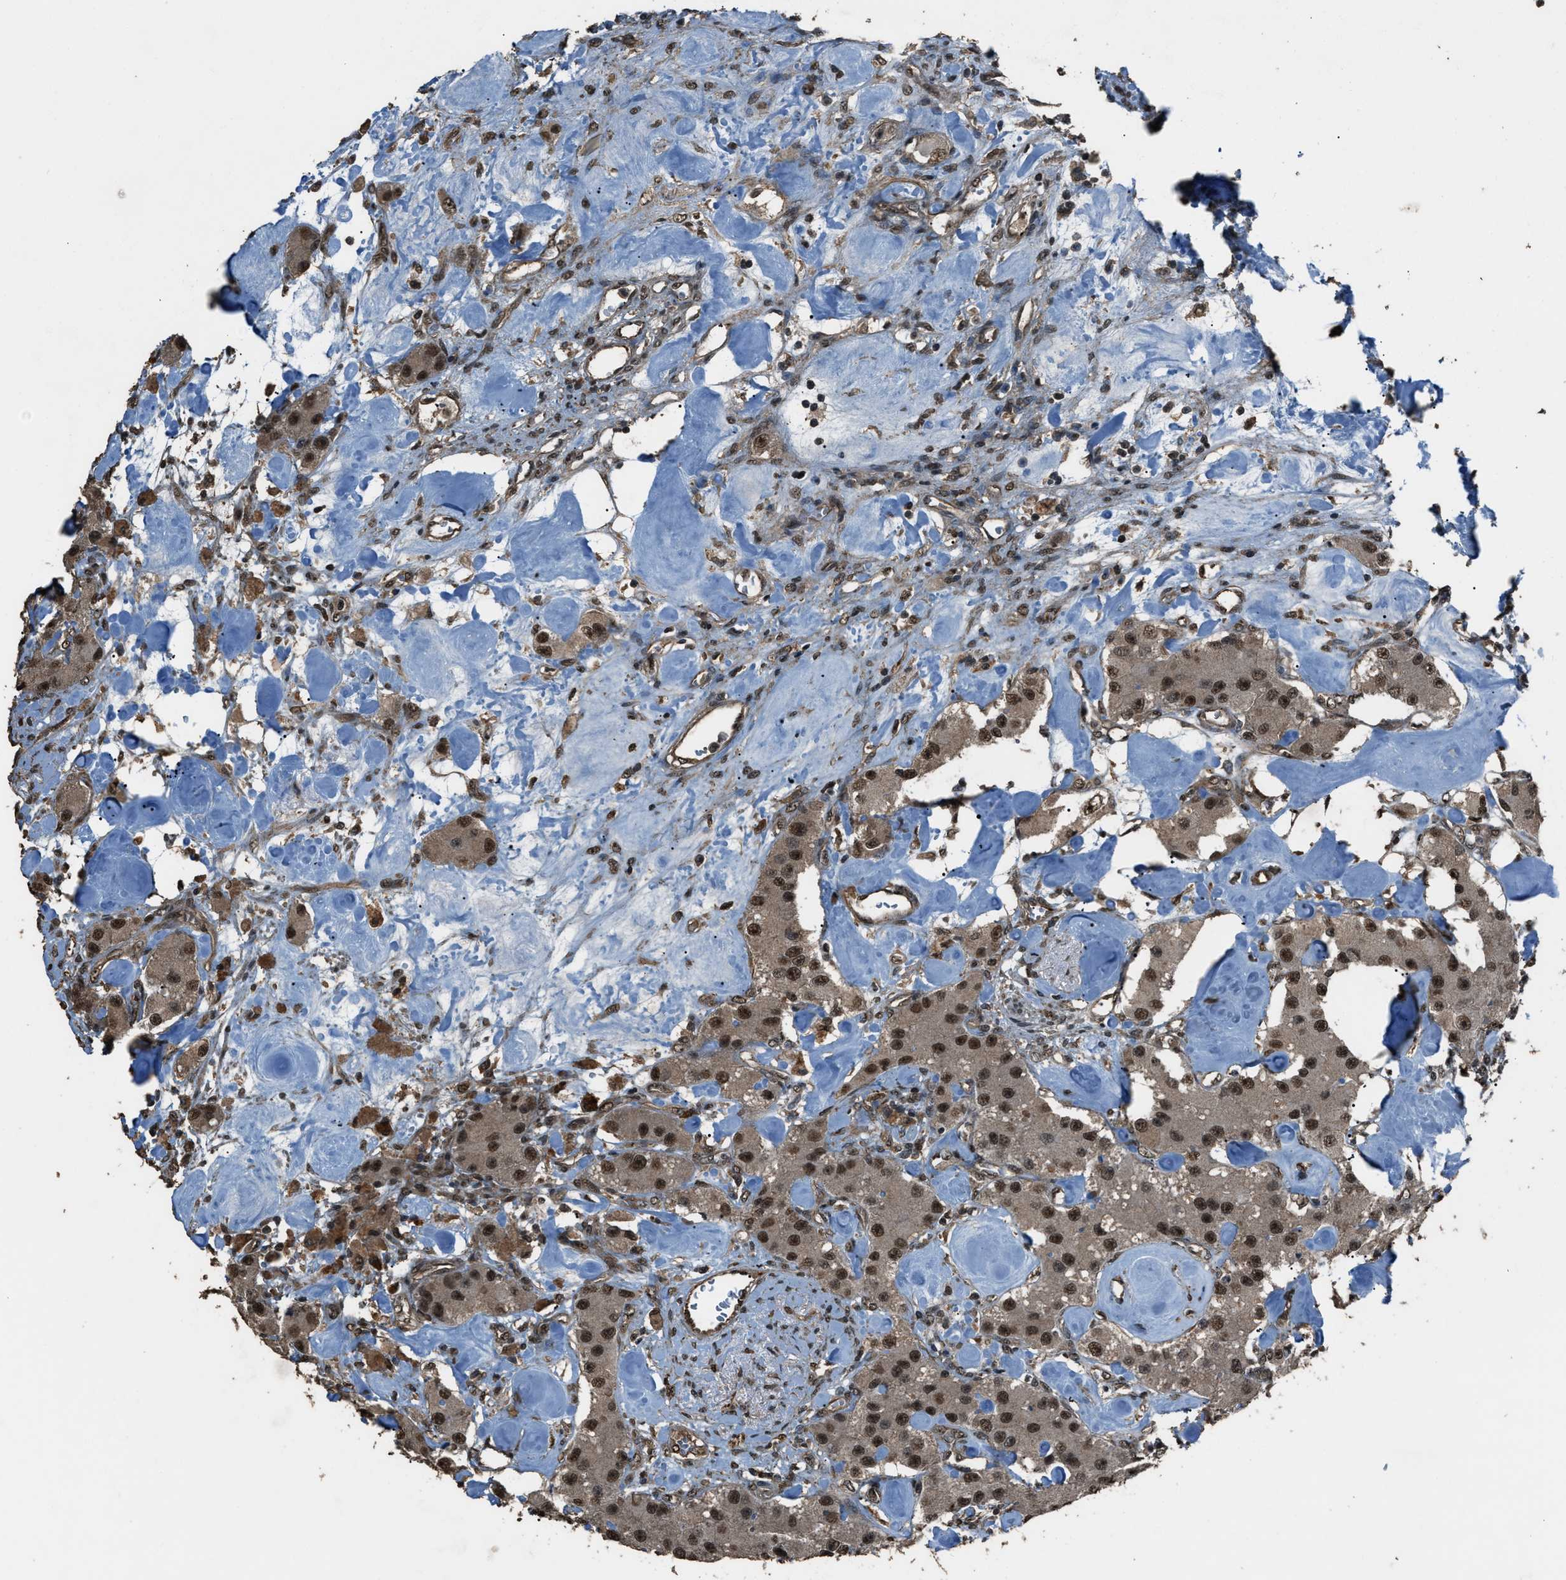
{"staining": {"intensity": "strong", "quantity": ">75%", "location": "cytoplasmic/membranous,nuclear"}, "tissue": "carcinoid", "cell_type": "Tumor cells", "image_type": "cancer", "snomed": [{"axis": "morphology", "description": "Carcinoid, malignant, NOS"}, {"axis": "topography", "description": "Pancreas"}], "caption": "Protein staining shows strong cytoplasmic/membranous and nuclear staining in about >75% of tumor cells in carcinoid.", "gene": "SERTAD2", "patient": {"sex": "male", "age": 41}}